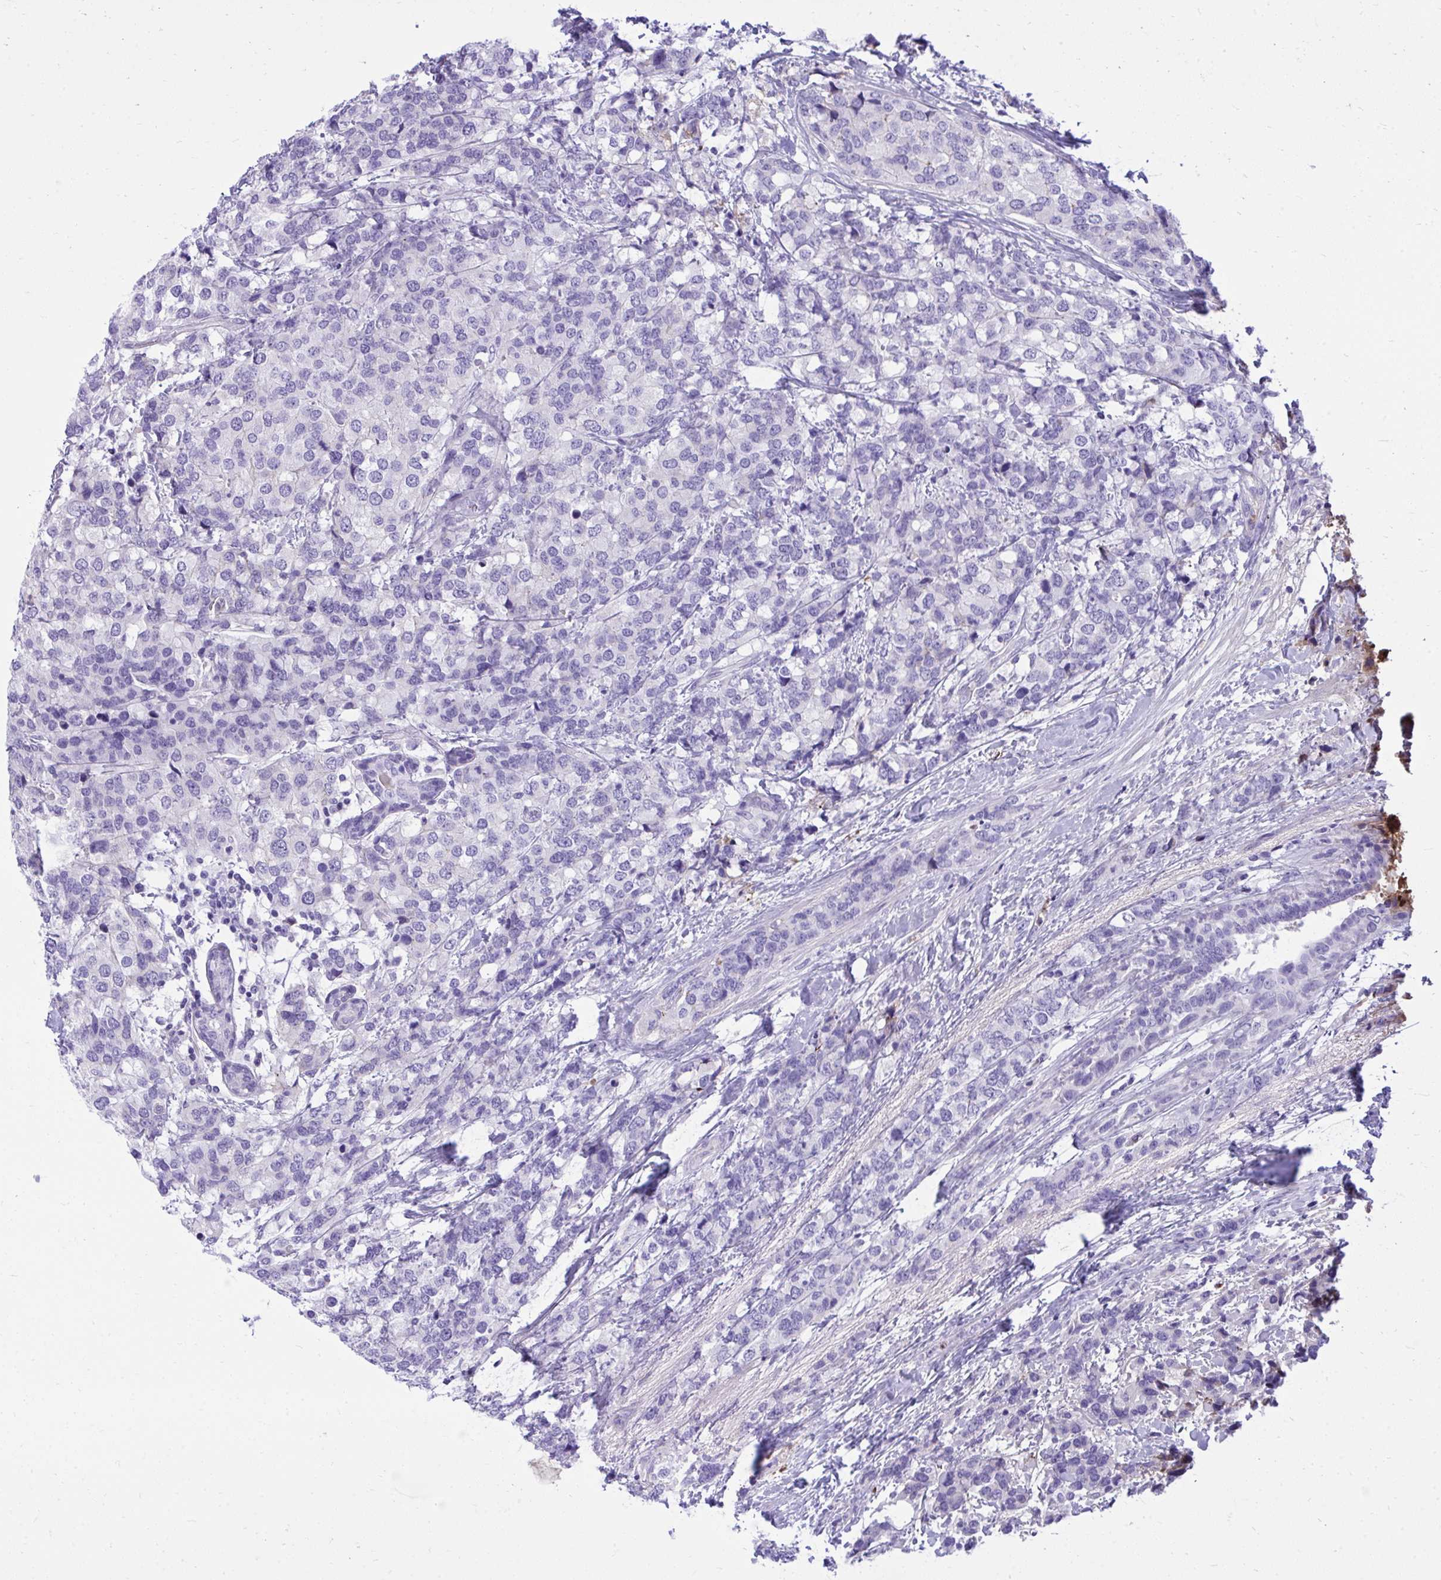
{"staining": {"intensity": "negative", "quantity": "none", "location": "none"}, "tissue": "breast cancer", "cell_type": "Tumor cells", "image_type": "cancer", "snomed": [{"axis": "morphology", "description": "Lobular carcinoma"}, {"axis": "topography", "description": "Breast"}], "caption": "Immunohistochemistry of human breast cancer displays no expression in tumor cells. (Brightfield microscopy of DAB (3,3'-diaminobenzidine) immunohistochemistry (IHC) at high magnification).", "gene": "HRG", "patient": {"sex": "female", "age": 59}}